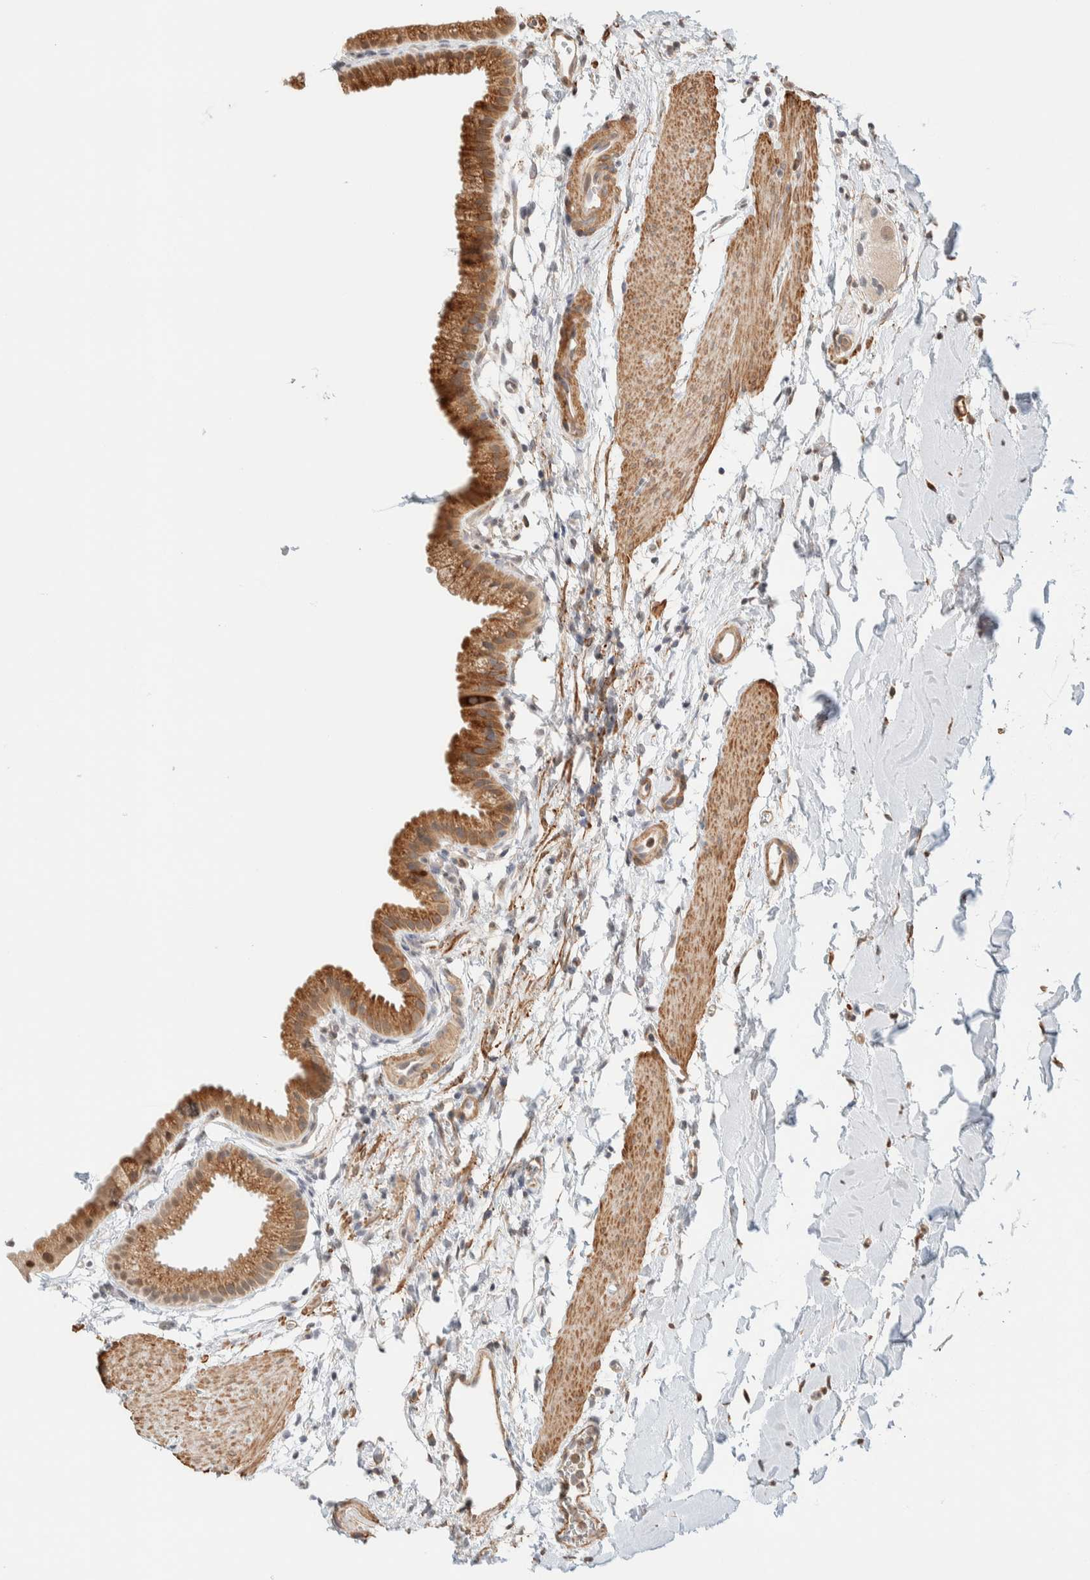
{"staining": {"intensity": "moderate", "quantity": ">75%", "location": "cytoplasmic/membranous,nuclear"}, "tissue": "gallbladder", "cell_type": "Glandular cells", "image_type": "normal", "snomed": [{"axis": "morphology", "description": "Normal tissue, NOS"}, {"axis": "topography", "description": "Gallbladder"}], "caption": "Brown immunohistochemical staining in benign human gallbladder displays moderate cytoplasmic/membranous,nuclear expression in approximately >75% of glandular cells. The staining is performed using DAB (3,3'-diaminobenzidine) brown chromogen to label protein expression. The nuclei are counter-stained blue using hematoxylin.", "gene": "INTS1", "patient": {"sex": "female", "age": 64}}